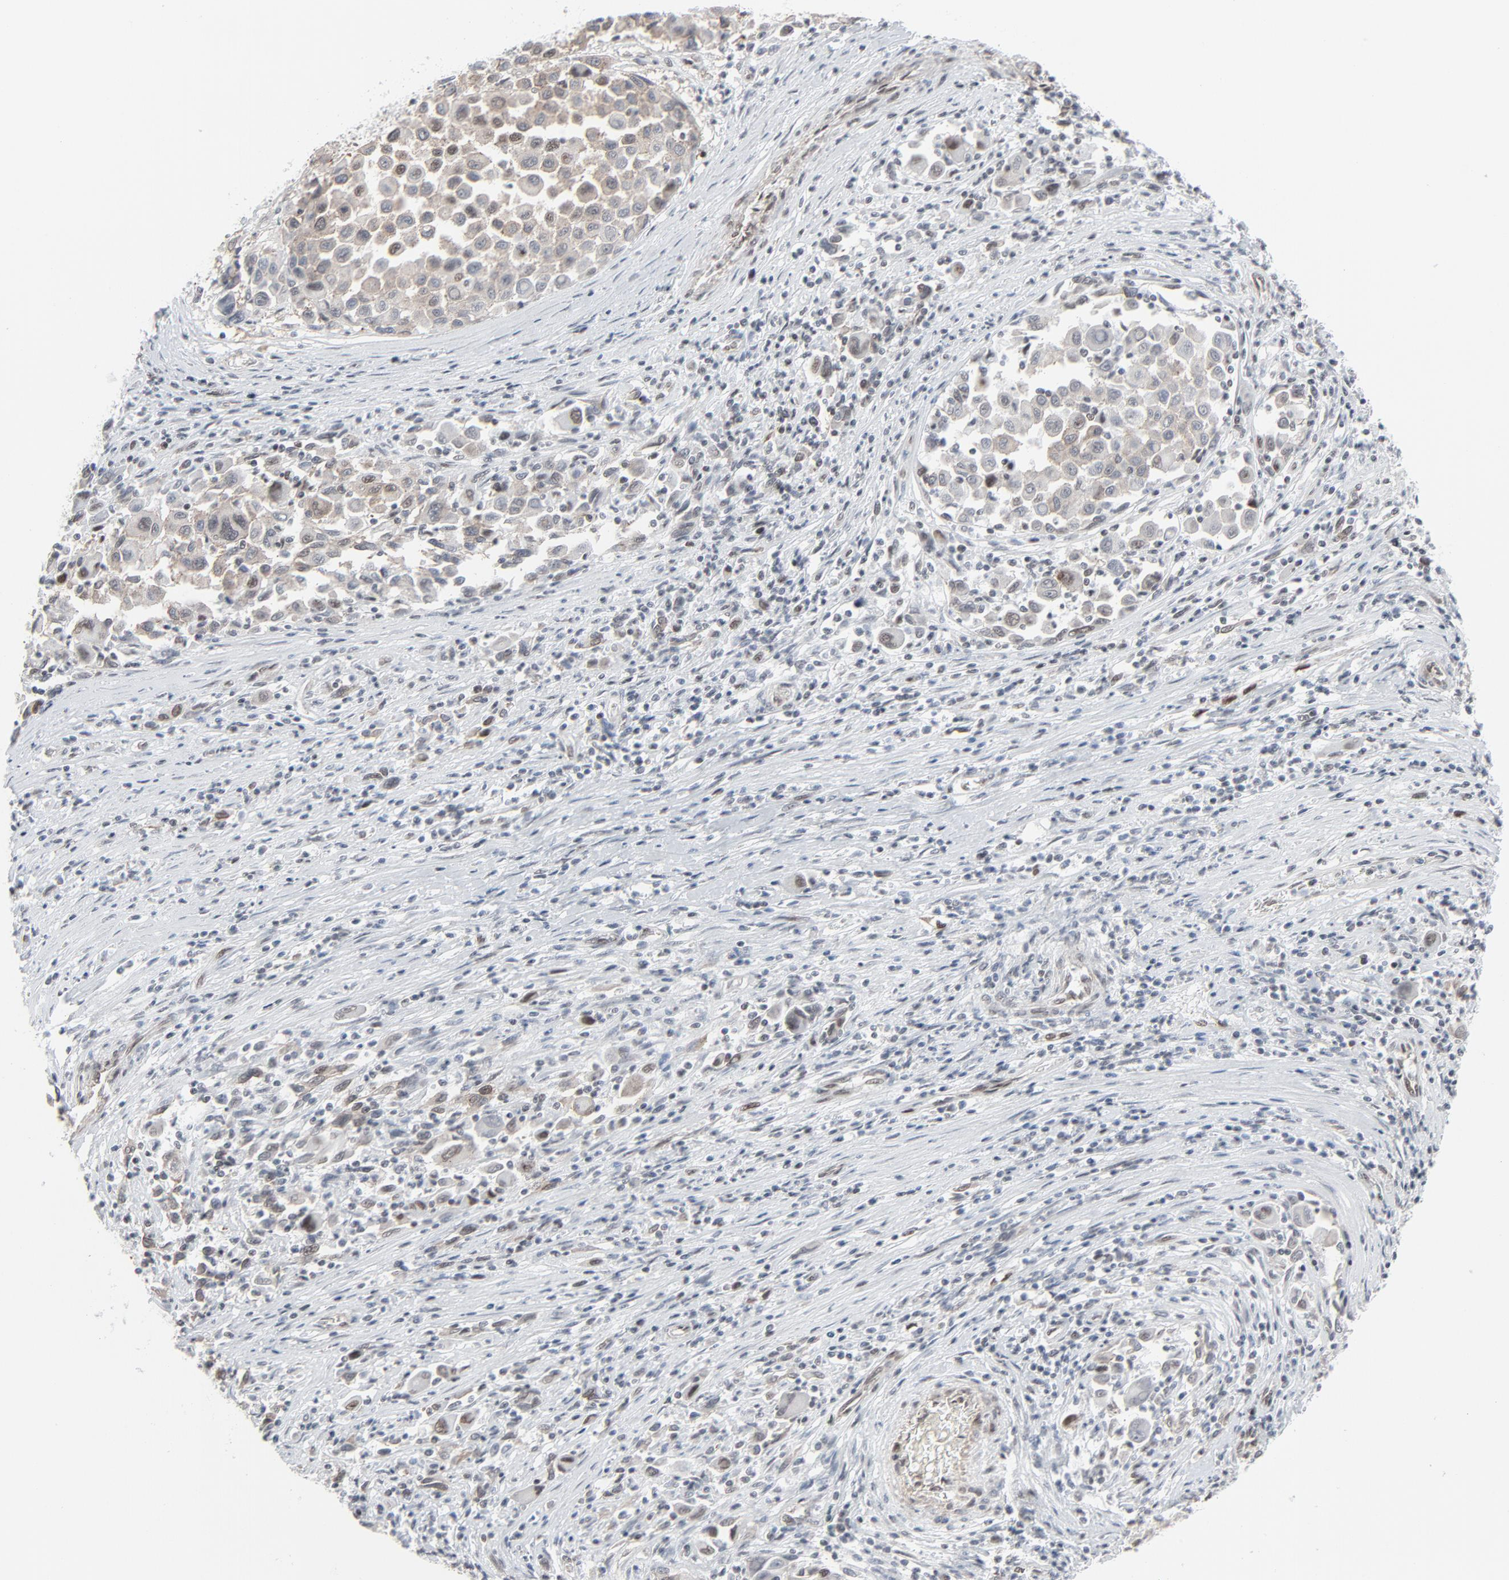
{"staining": {"intensity": "moderate", "quantity": ">75%", "location": "cytoplasmic/membranous,nuclear"}, "tissue": "melanoma", "cell_type": "Tumor cells", "image_type": "cancer", "snomed": [{"axis": "morphology", "description": "Malignant melanoma, Metastatic site"}, {"axis": "topography", "description": "Lymph node"}], "caption": "The micrograph demonstrates staining of melanoma, revealing moderate cytoplasmic/membranous and nuclear protein staining (brown color) within tumor cells.", "gene": "FBXO28", "patient": {"sex": "male", "age": 61}}